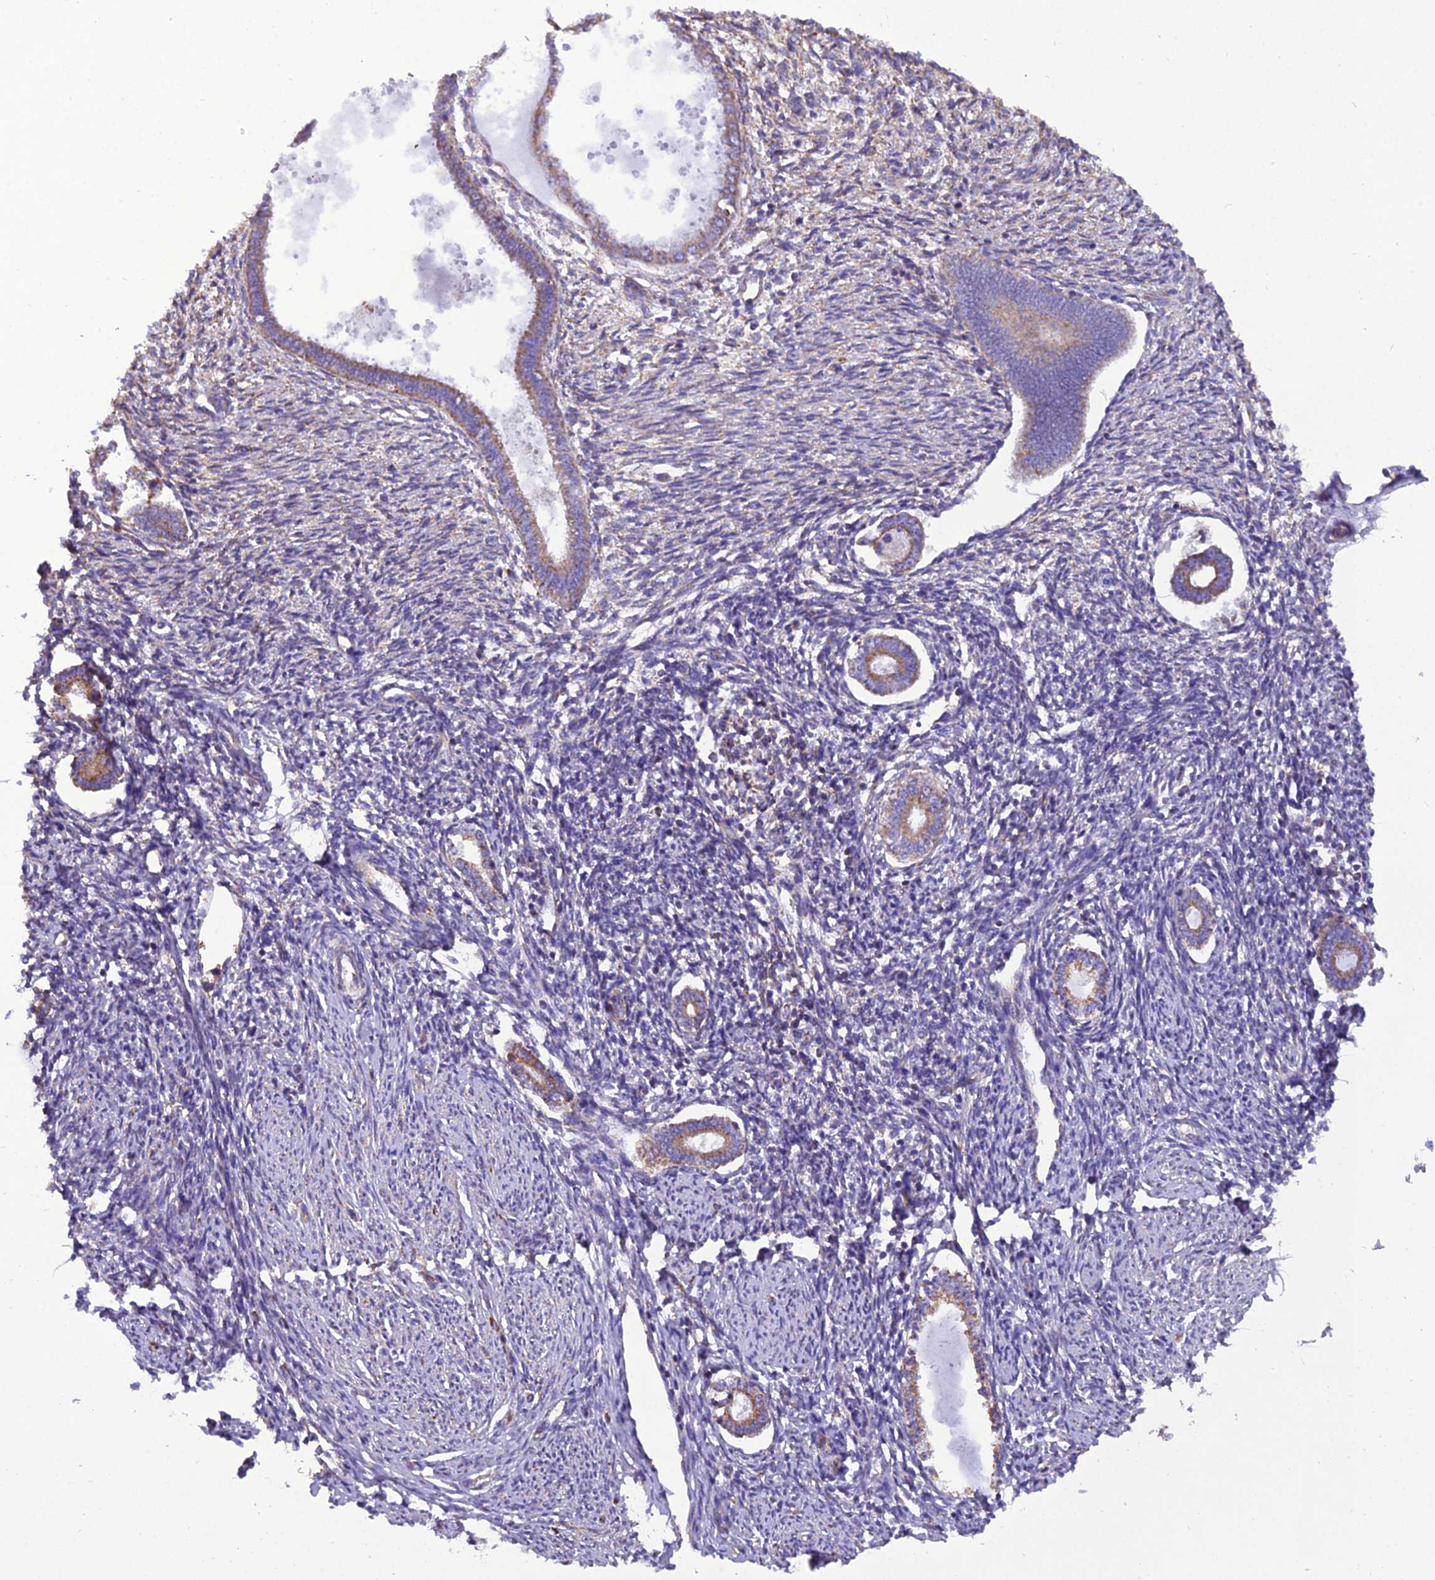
{"staining": {"intensity": "negative", "quantity": "none", "location": "none"}, "tissue": "endometrium", "cell_type": "Cells in endometrial stroma", "image_type": "normal", "snomed": [{"axis": "morphology", "description": "Normal tissue, NOS"}, {"axis": "topography", "description": "Endometrium"}], "caption": "Immunohistochemical staining of unremarkable human endometrium shows no significant expression in cells in endometrial stroma. (DAB (3,3'-diaminobenzidine) IHC visualized using brightfield microscopy, high magnification).", "gene": "GPD1", "patient": {"sex": "female", "age": 56}}